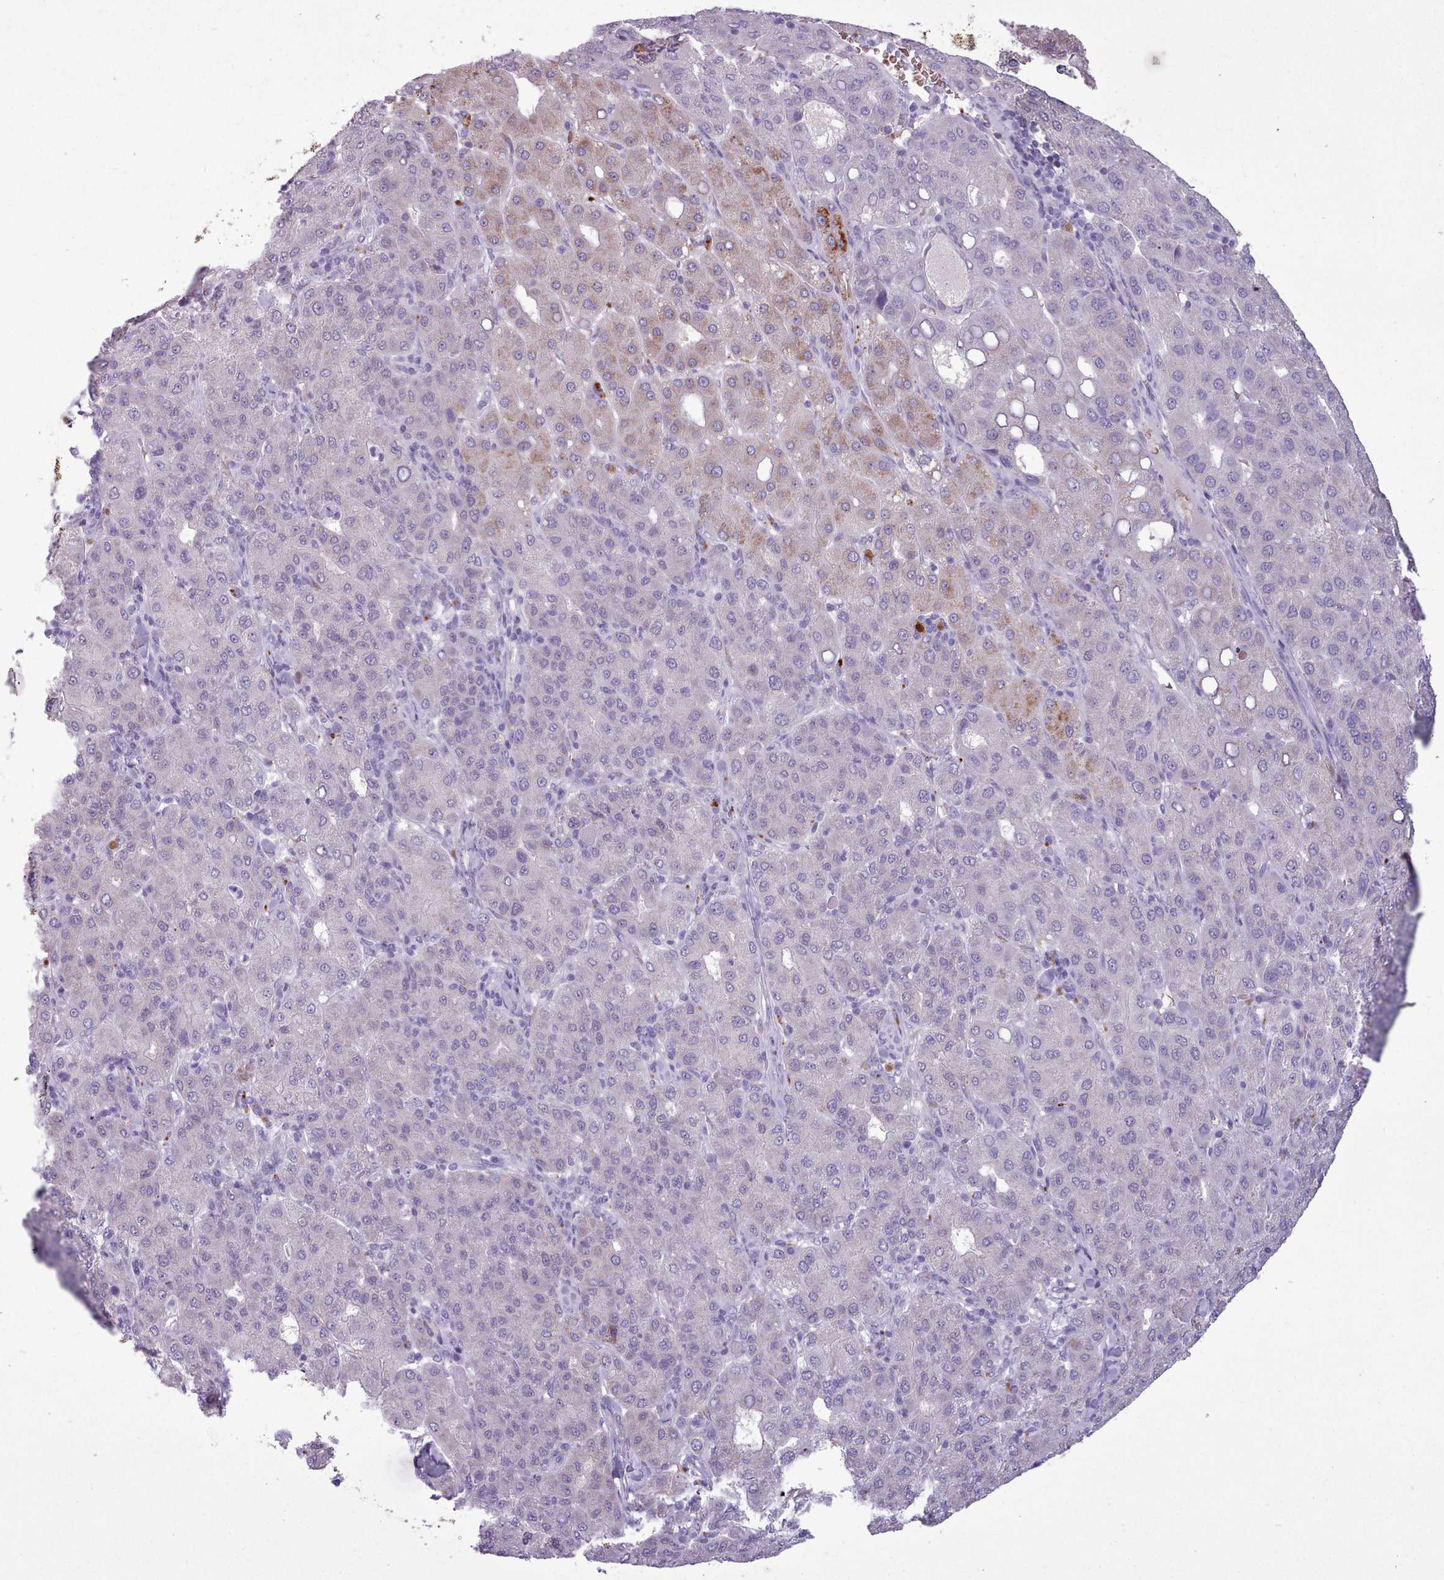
{"staining": {"intensity": "weak", "quantity": "<25%", "location": "cytoplasmic/membranous"}, "tissue": "liver cancer", "cell_type": "Tumor cells", "image_type": "cancer", "snomed": [{"axis": "morphology", "description": "Carcinoma, Hepatocellular, NOS"}, {"axis": "topography", "description": "Liver"}], "caption": "This is an IHC micrograph of human hepatocellular carcinoma (liver). There is no expression in tumor cells.", "gene": "AK4", "patient": {"sex": "male", "age": 65}}